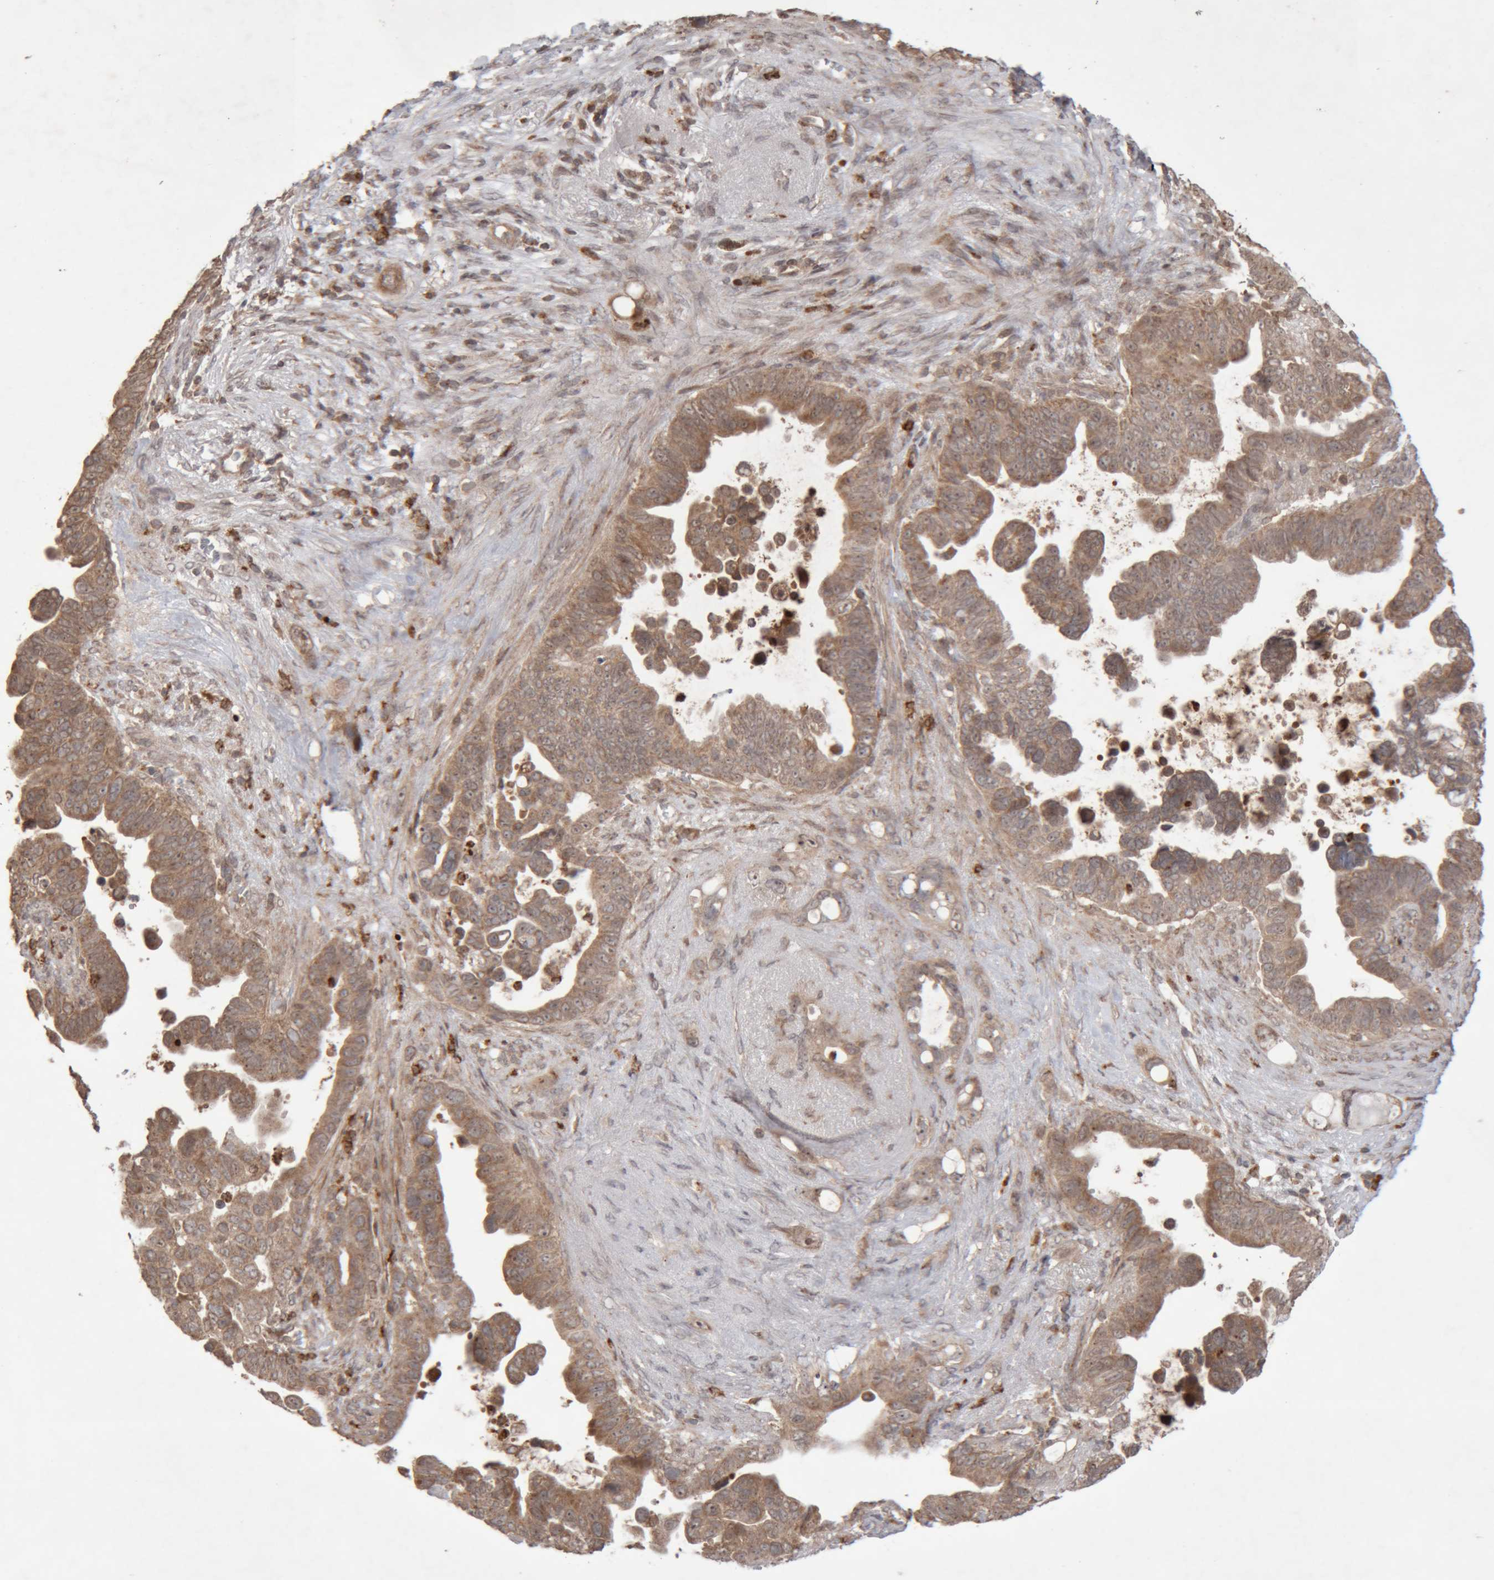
{"staining": {"intensity": "moderate", "quantity": ">75%", "location": "cytoplasmic/membranous"}, "tissue": "pancreatic cancer", "cell_type": "Tumor cells", "image_type": "cancer", "snomed": [{"axis": "morphology", "description": "Adenocarcinoma, NOS"}, {"axis": "topography", "description": "Pancreas"}], "caption": "Human pancreatic adenocarcinoma stained with a brown dye exhibits moderate cytoplasmic/membranous positive staining in about >75% of tumor cells.", "gene": "KIF21B", "patient": {"sex": "female", "age": 72}}